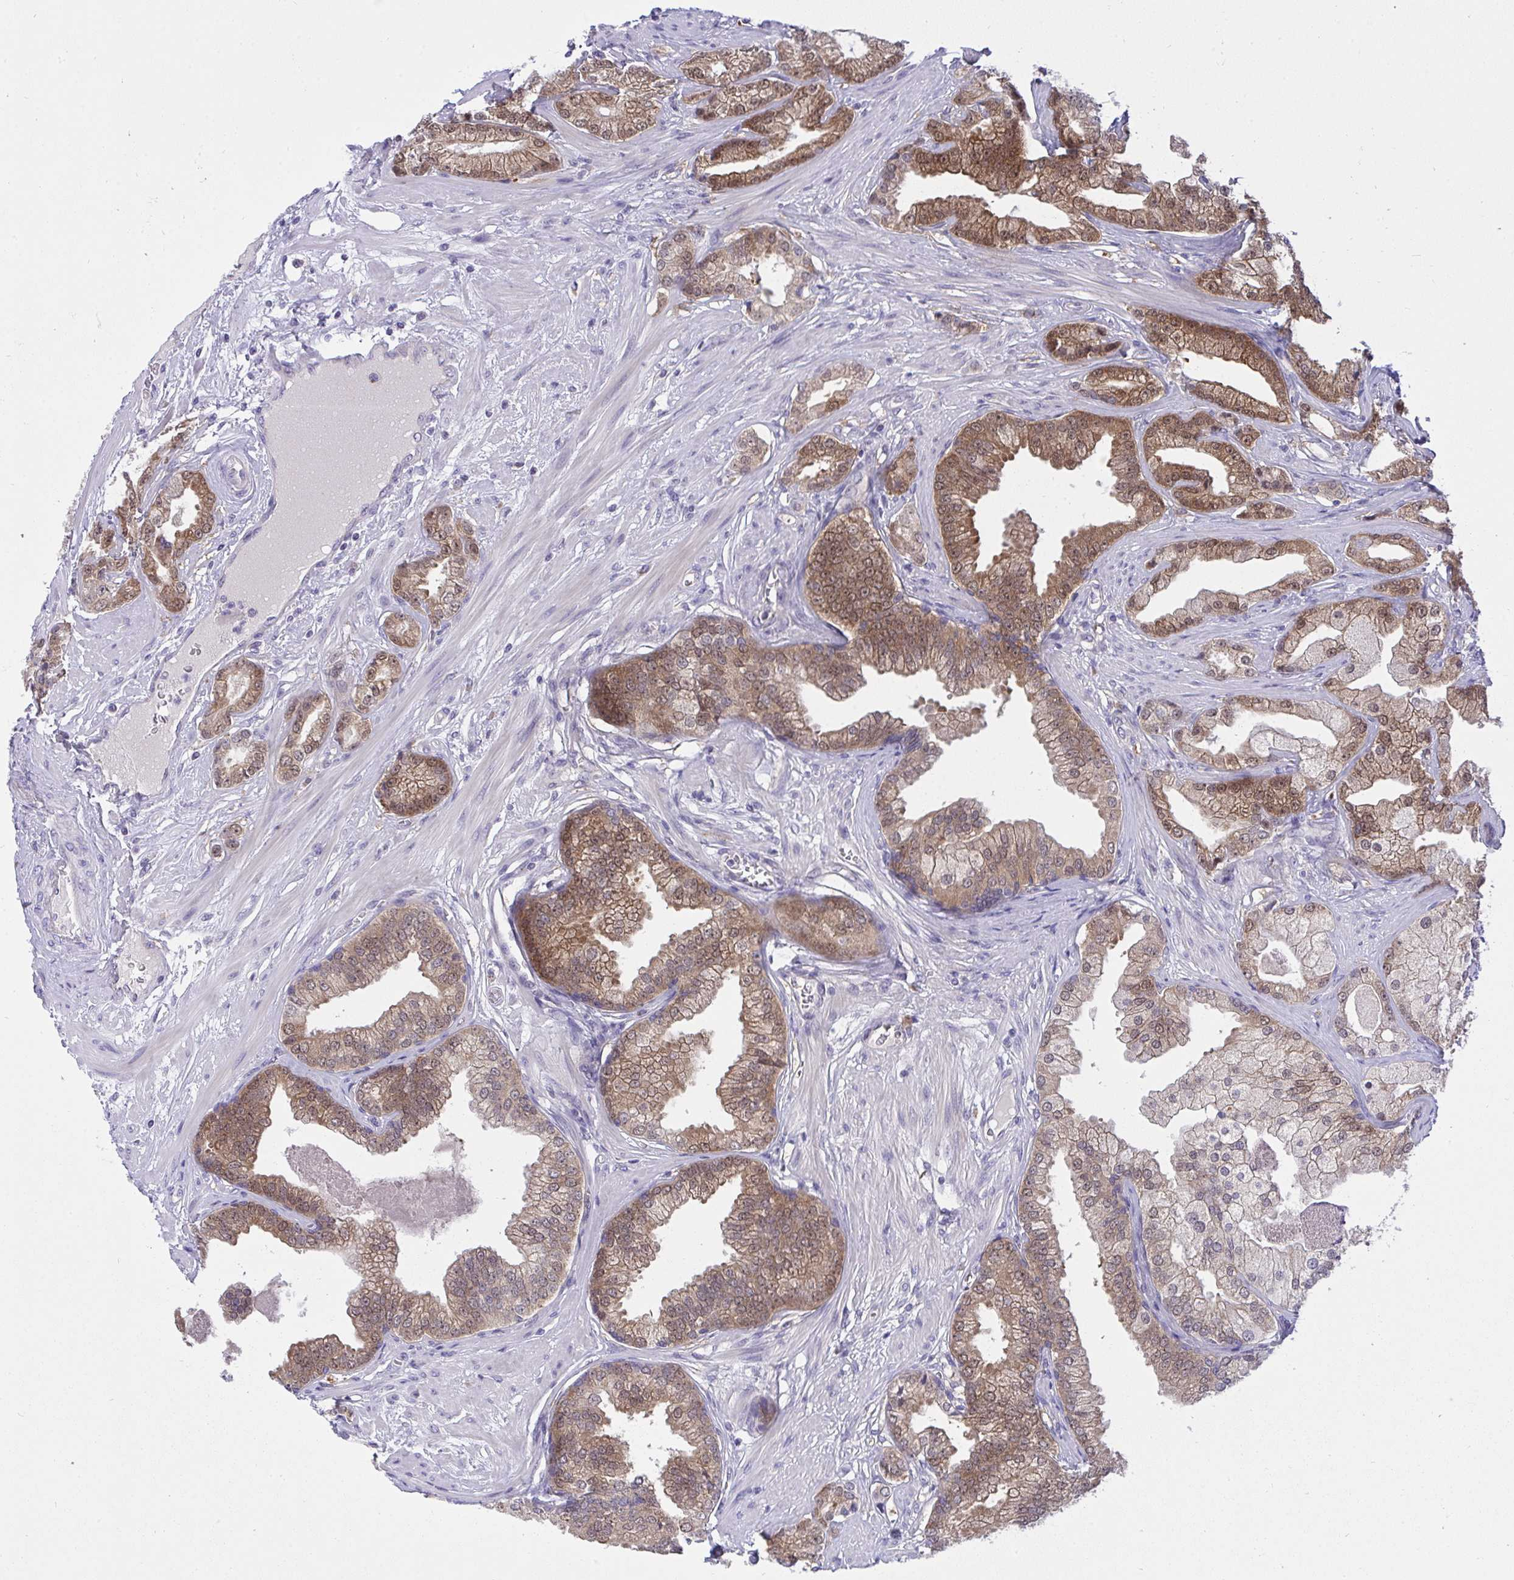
{"staining": {"intensity": "moderate", "quantity": ">75%", "location": "cytoplasmic/membranous,nuclear"}, "tissue": "prostate cancer", "cell_type": "Tumor cells", "image_type": "cancer", "snomed": [{"axis": "morphology", "description": "Adenocarcinoma, Low grade"}, {"axis": "topography", "description": "Prostate"}], "caption": "Protein expression analysis of human prostate cancer reveals moderate cytoplasmic/membranous and nuclear positivity in about >75% of tumor cells.", "gene": "HOXD12", "patient": {"sex": "male", "age": 61}}